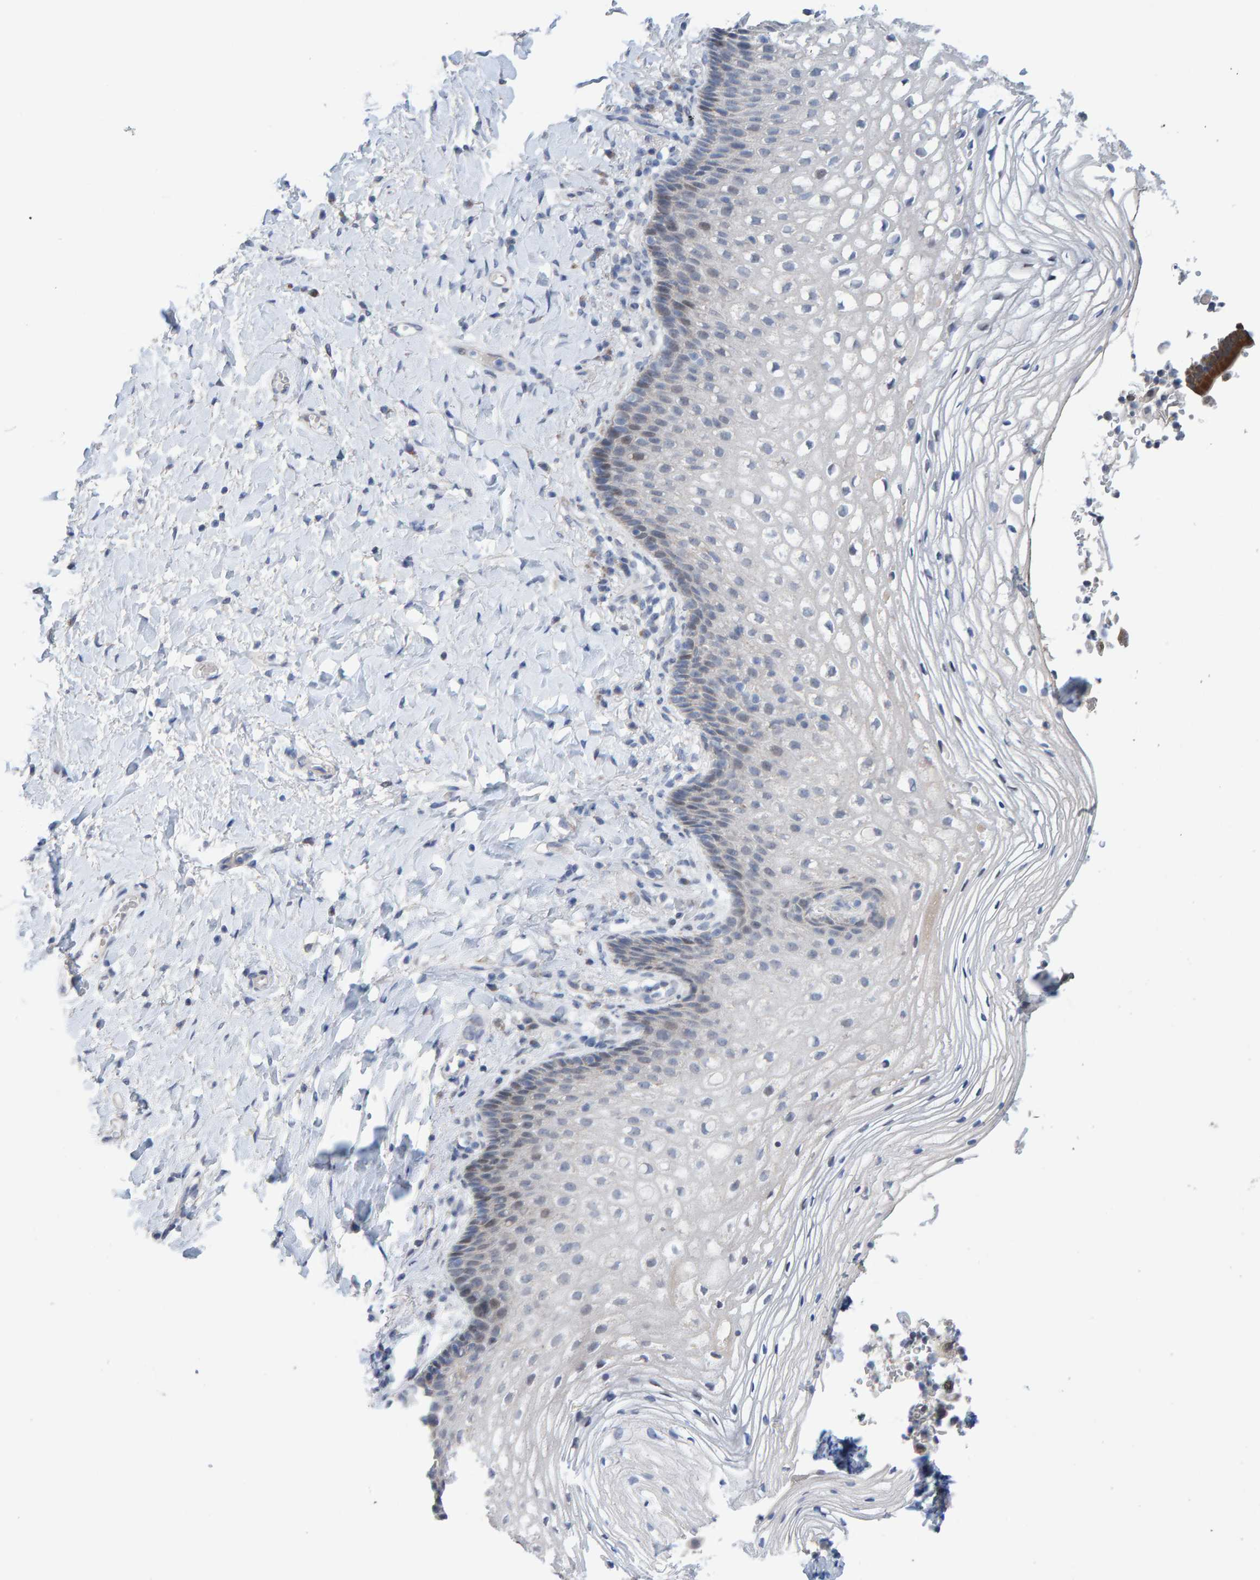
{"staining": {"intensity": "weak", "quantity": "25%-75%", "location": "nuclear"}, "tissue": "vagina", "cell_type": "Squamous epithelial cells", "image_type": "normal", "snomed": [{"axis": "morphology", "description": "Normal tissue, NOS"}, {"axis": "topography", "description": "Vagina"}], "caption": "A high-resolution histopathology image shows immunohistochemistry staining of benign vagina, which reveals weak nuclear positivity in about 25%-75% of squamous epithelial cells. The staining is performed using DAB (3,3'-diaminobenzidine) brown chromogen to label protein expression. The nuclei are counter-stained blue using hematoxylin.", "gene": "USP43", "patient": {"sex": "female", "age": 60}}